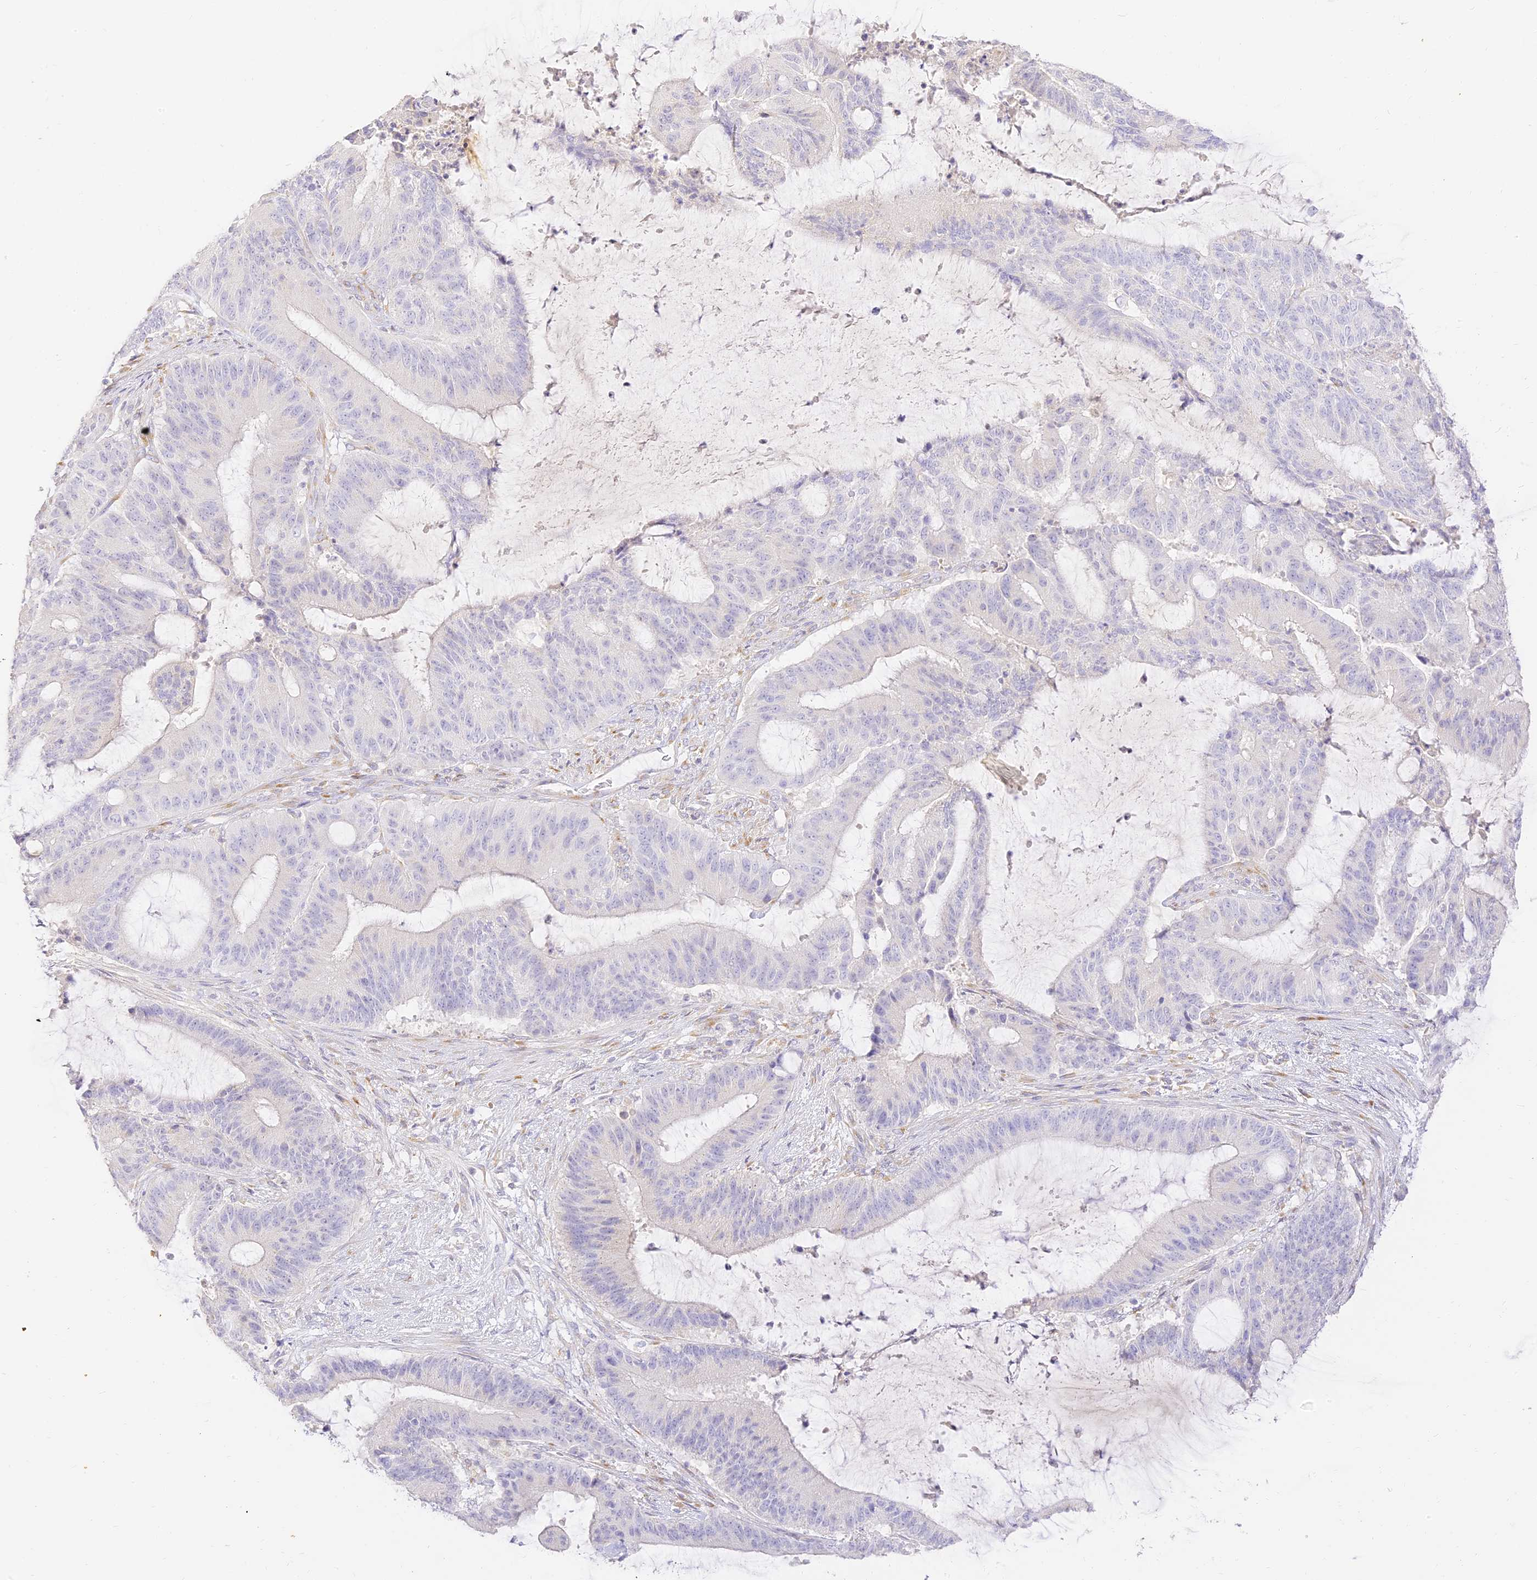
{"staining": {"intensity": "negative", "quantity": "none", "location": "none"}, "tissue": "liver cancer", "cell_type": "Tumor cells", "image_type": "cancer", "snomed": [{"axis": "morphology", "description": "Normal tissue, NOS"}, {"axis": "morphology", "description": "Cholangiocarcinoma"}, {"axis": "topography", "description": "Liver"}, {"axis": "topography", "description": "Peripheral nerve tissue"}], "caption": "An image of liver cancer (cholangiocarcinoma) stained for a protein displays no brown staining in tumor cells.", "gene": "SEC13", "patient": {"sex": "female", "age": 73}}